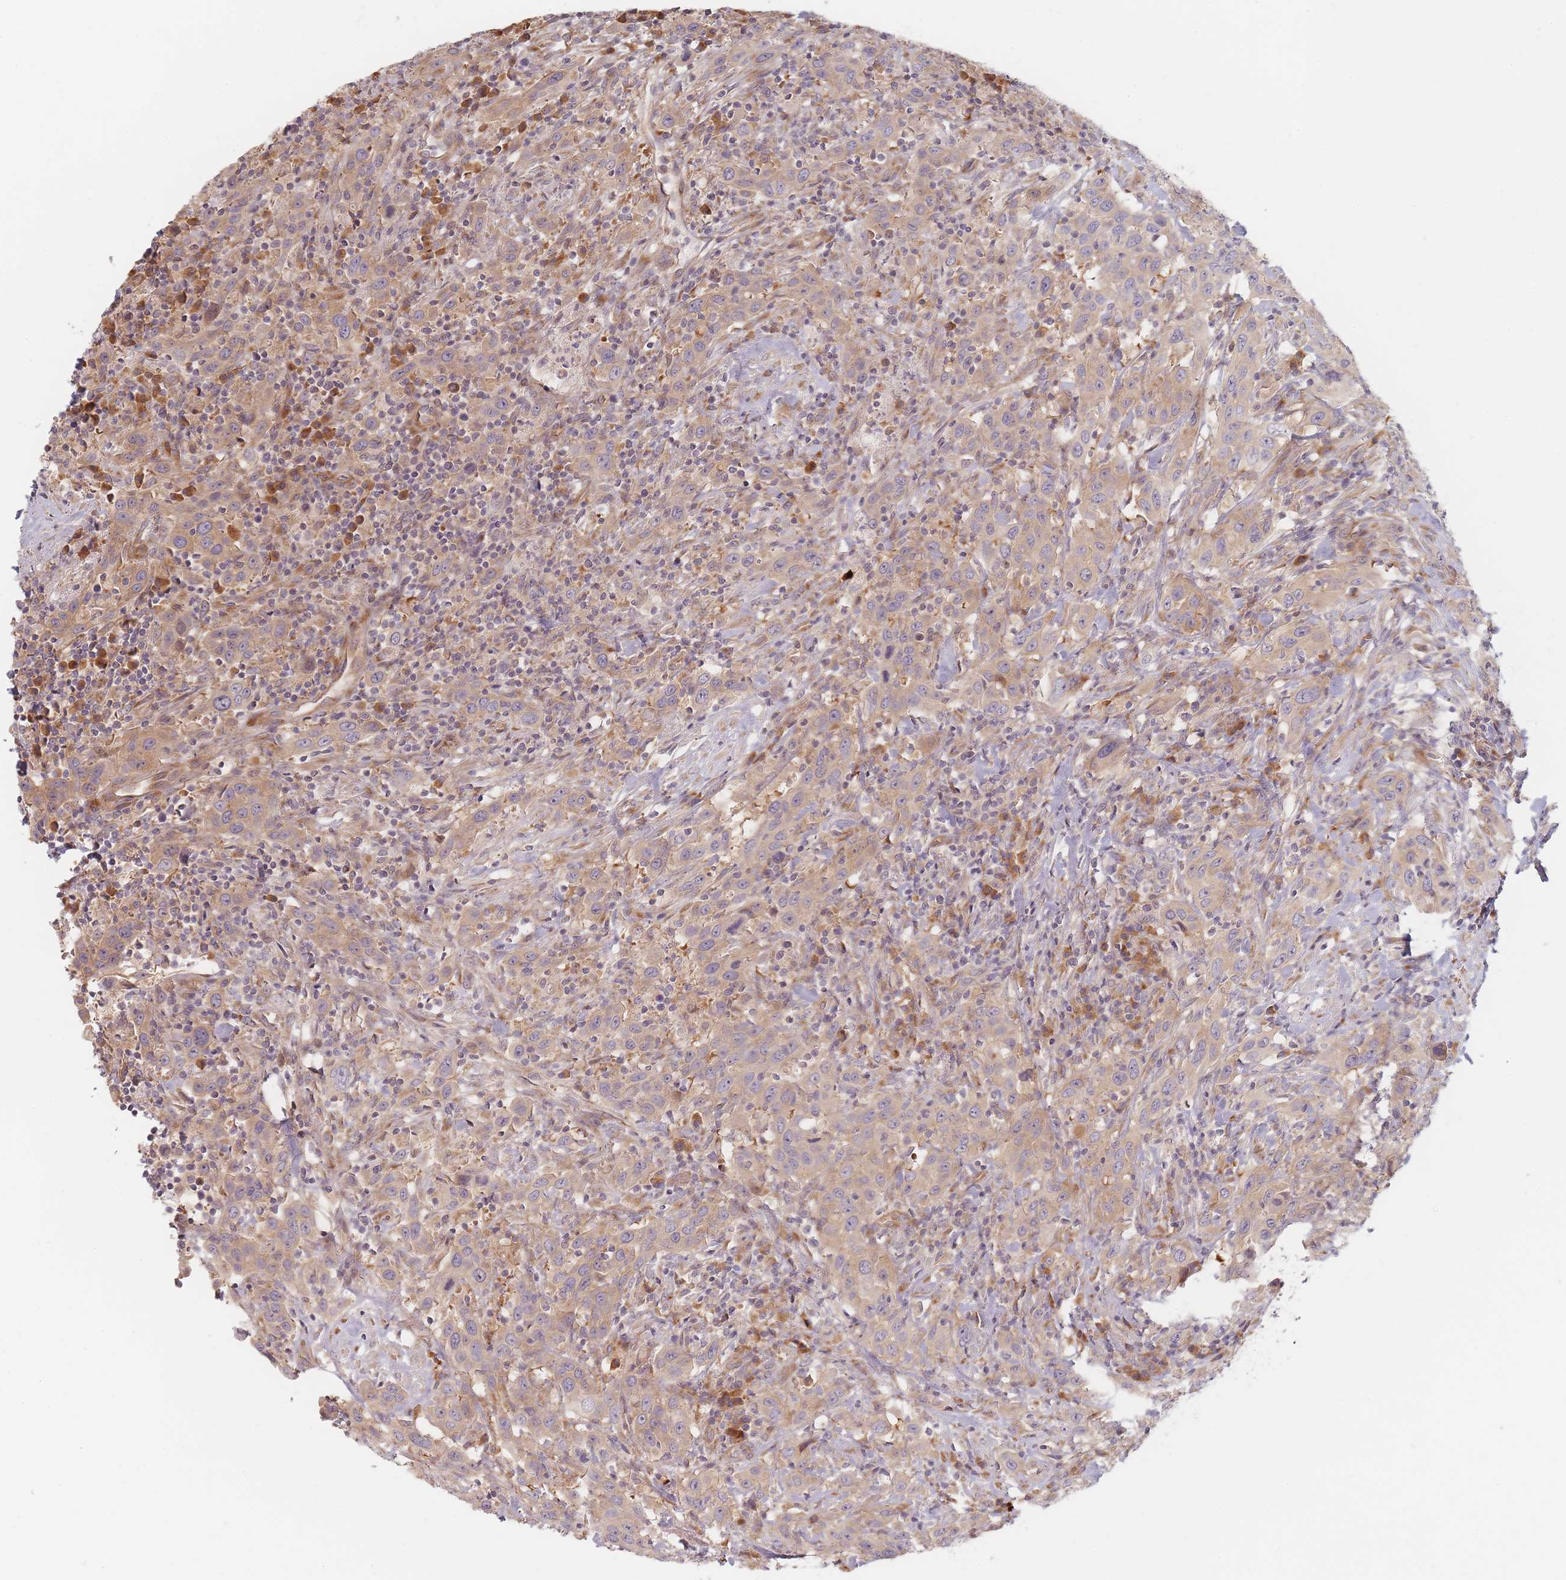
{"staining": {"intensity": "moderate", "quantity": ">75%", "location": "cytoplasmic/membranous"}, "tissue": "urothelial cancer", "cell_type": "Tumor cells", "image_type": "cancer", "snomed": [{"axis": "morphology", "description": "Urothelial carcinoma, High grade"}, {"axis": "topography", "description": "Urinary bladder"}], "caption": "Urothelial carcinoma (high-grade) was stained to show a protein in brown. There is medium levels of moderate cytoplasmic/membranous positivity in about >75% of tumor cells.", "gene": "ZKSCAN7", "patient": {"sex": "male", "age": 61}}